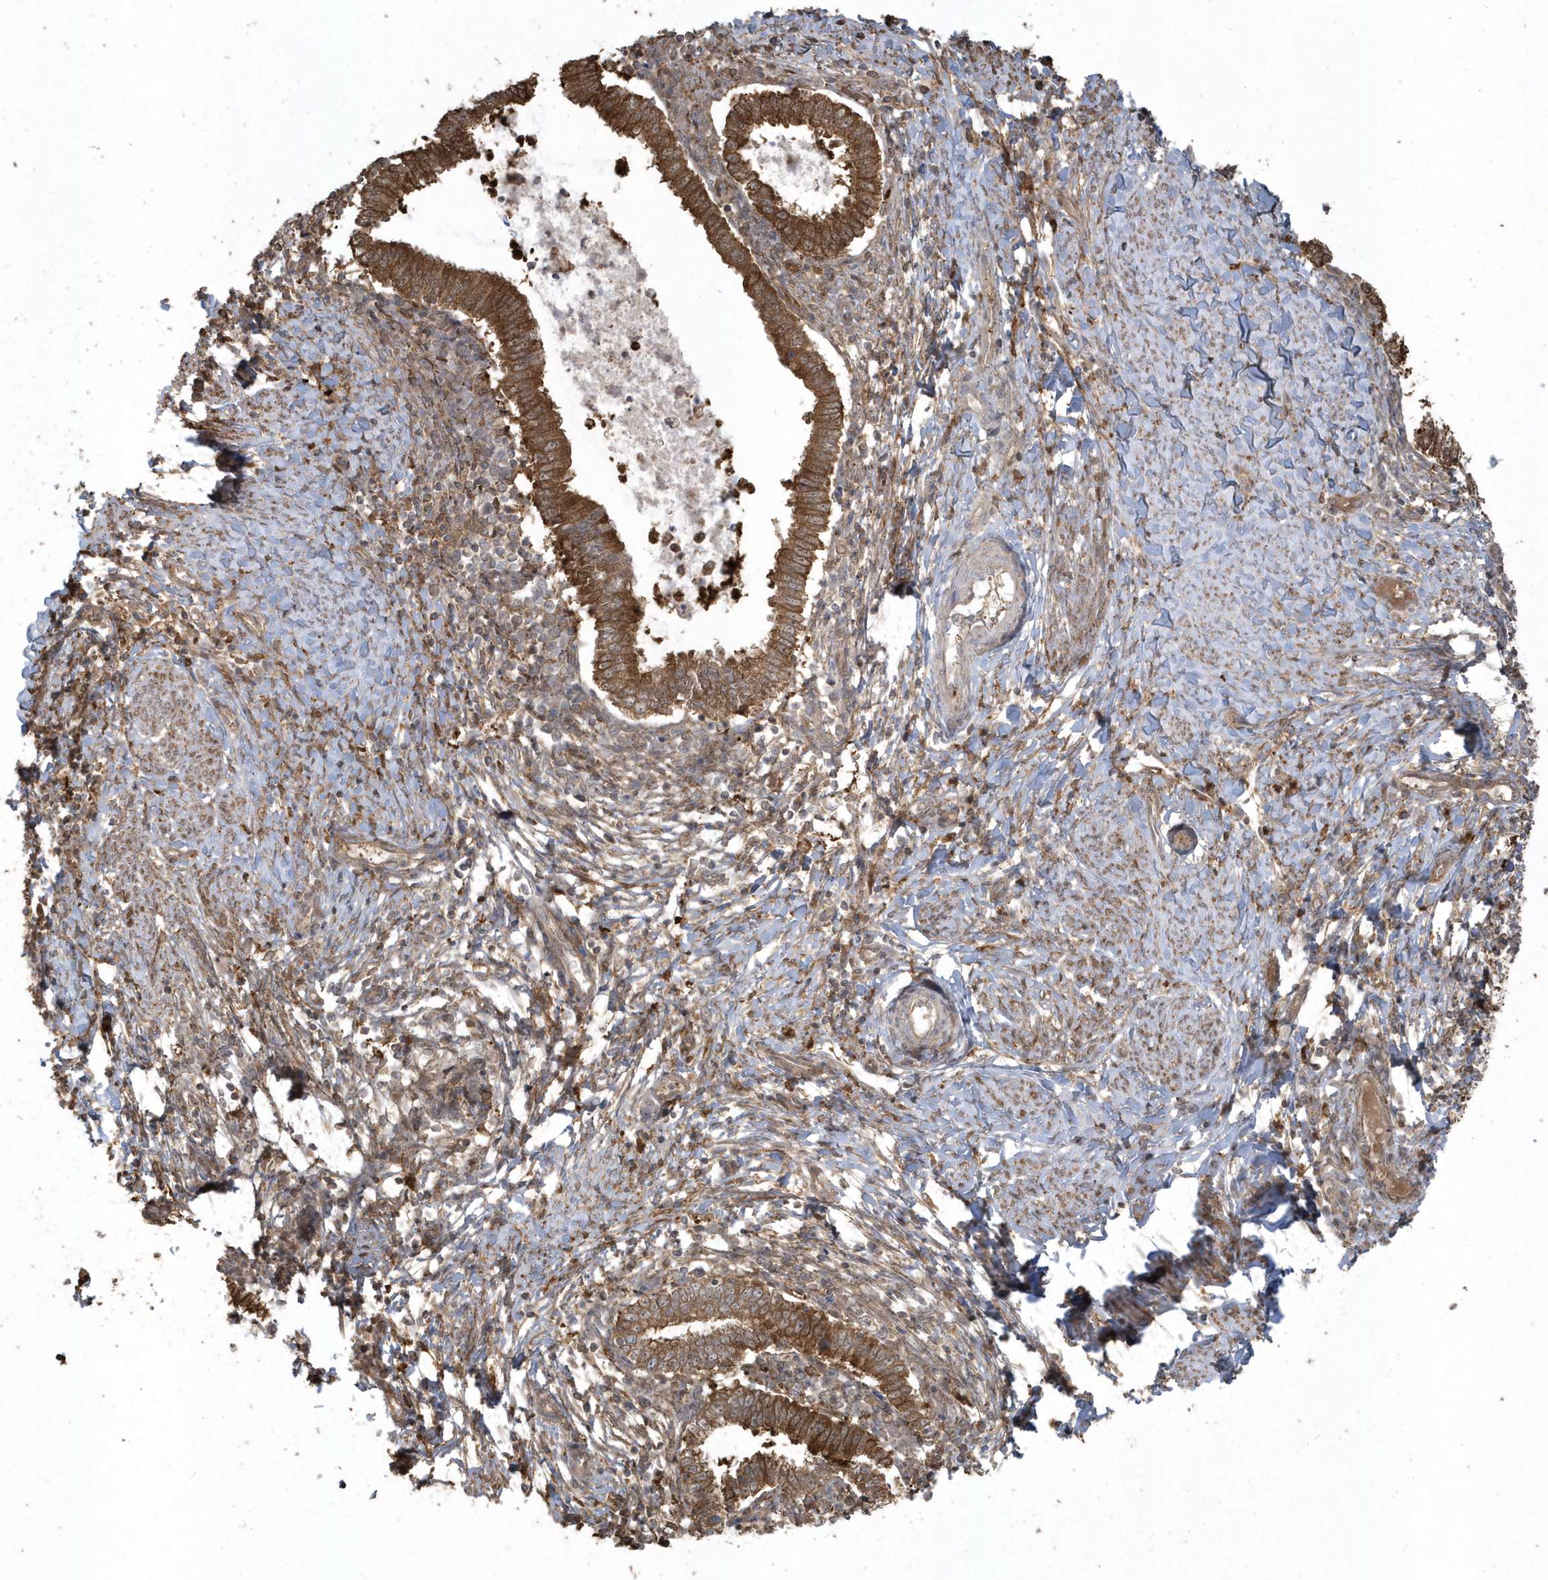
{"staining": {"intensity": "strong", "quantity": ">75%", "location": "cytoplasmic/membranous"}, "tissue": "cervical cancer", "cell_type": "Tumor cells", "image_type": "cancer", "snomed": [{"axis": "morphology", "description": "Adenocarcinoma, NOS"}, {"axis": "topography", "description": "Cervix"}], "caption": "This image demonstrates IHC staining of adenocarcinoma (cervical), with high strong cytoplasmic/membranous expression in approximately >75% of tumor cells.", "gene": "HNMT", "patient": {"sex": "female", "age": 36}}